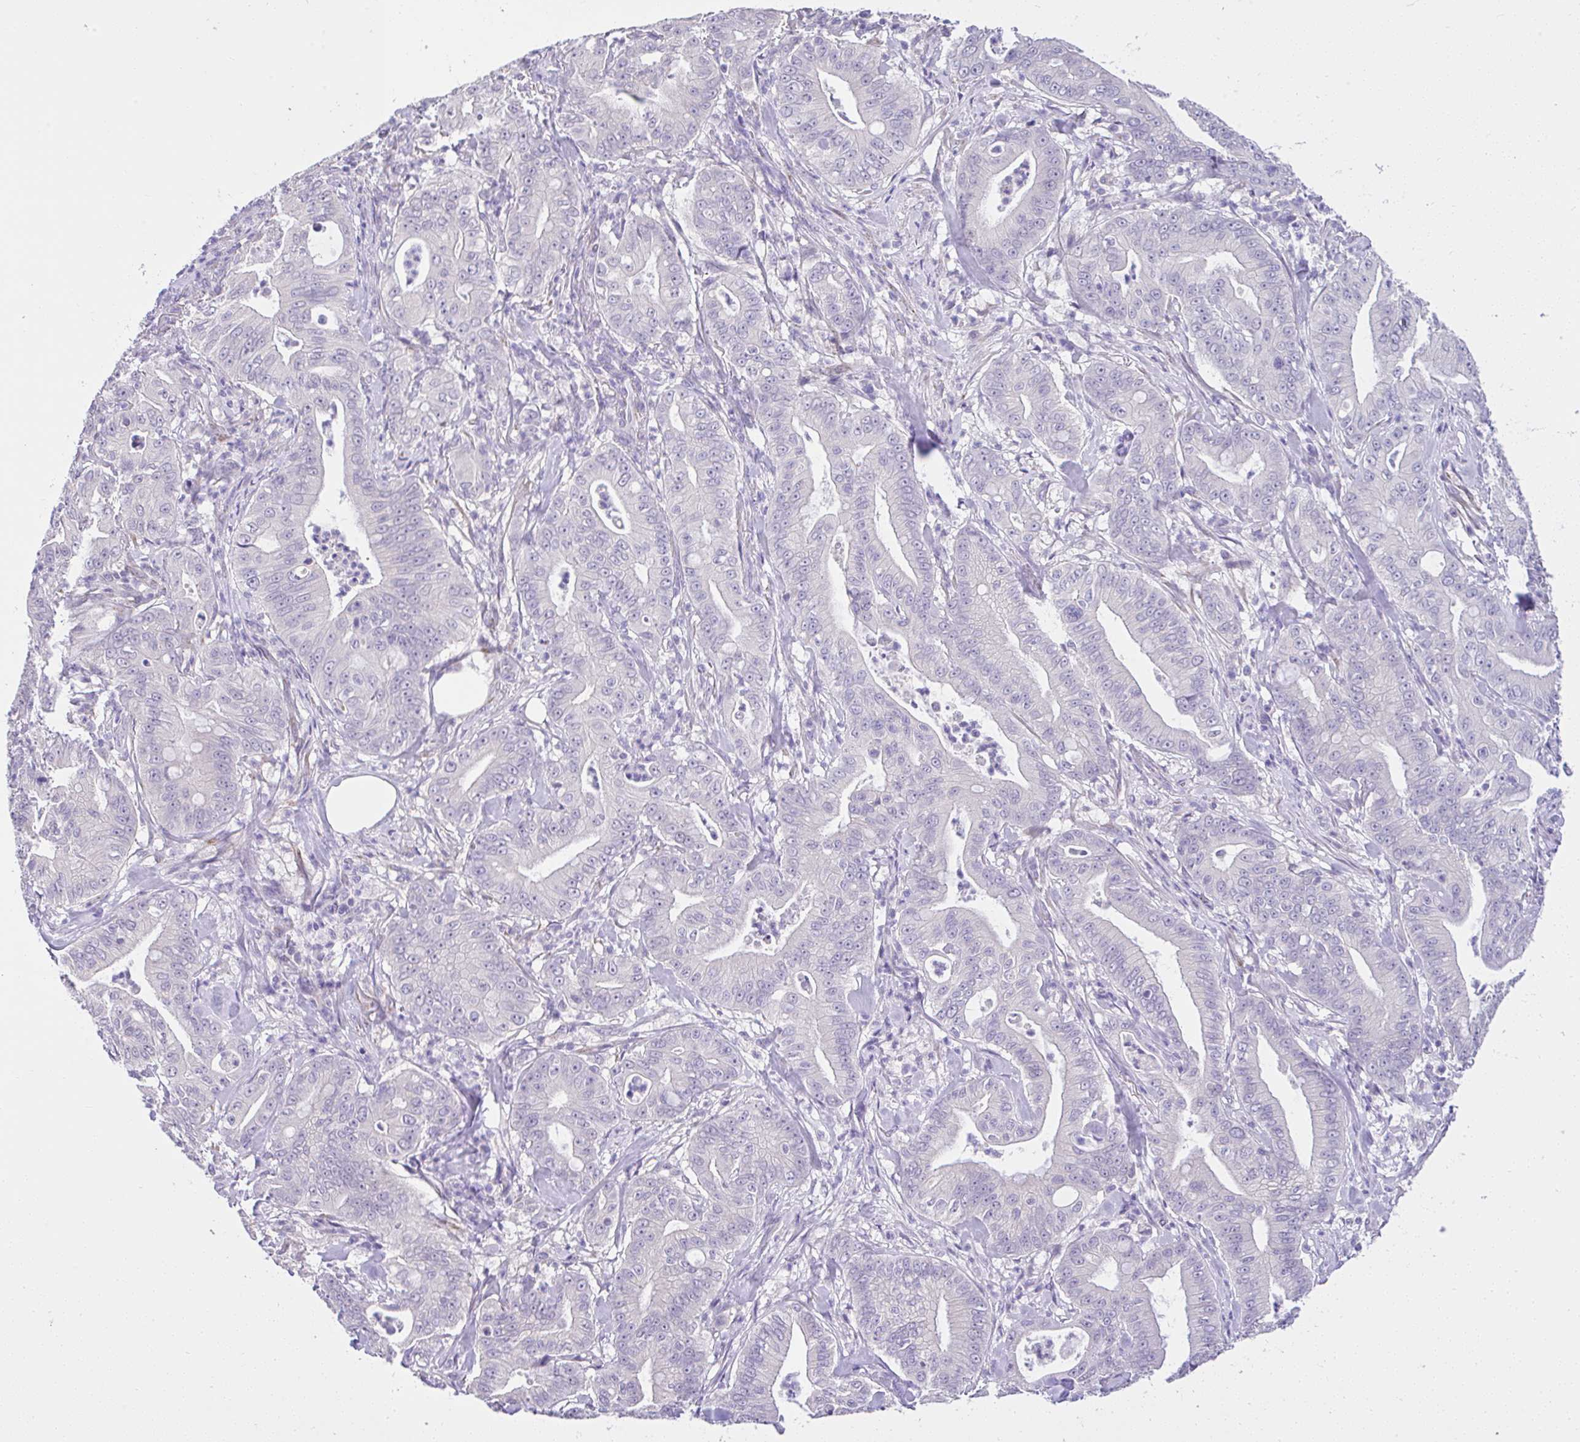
{"staining": {"intensity": "negative", "quantity": "none", "location": "none"}, "tissue": "pancreatic cancer", "cell_type": "Tumor cells", "image_type": "cancer", "snomed": [{"axis": "morphology", "description": "Adenocarcinoma, NOS"}, {"axis": "topography", "description": "Pancreas"}], "caption": "IHC image of neoplastic tissue: human pancreatic cancer stained with DAB exhibits no significant protein positivity in tumor cells.", "gene": "CTU1", "patient": {"sex": "male", "age": 71}}